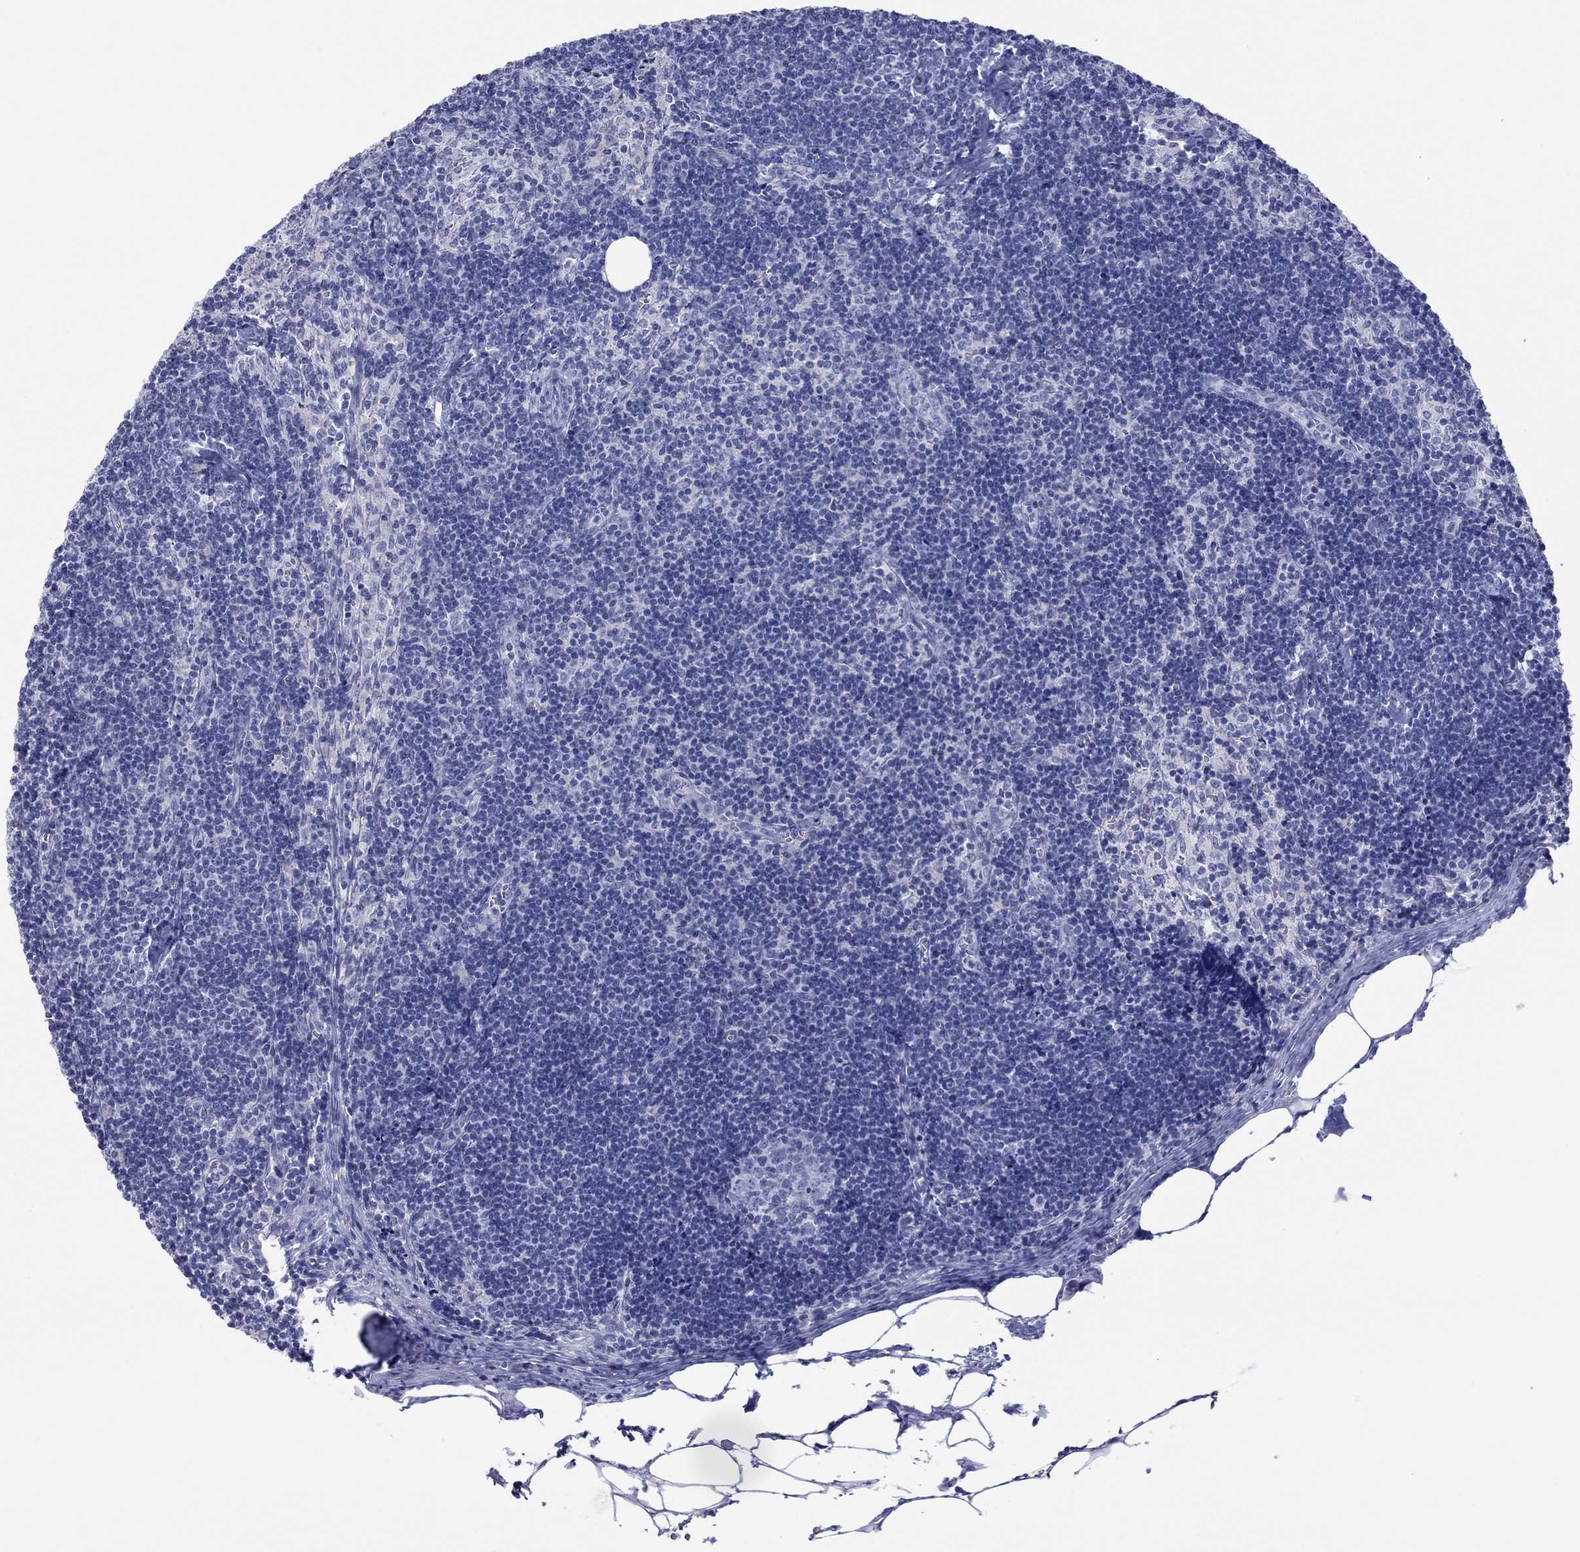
{"staining": {"intensity": "negative", "quantity": "none", "location": "none"}, "tissue": "lymph node", "cell_type": "Germinal center cells", "image_type": "normal", "snomed": [{"axis": "morphology", "description": "Normal tissue, NOS"}, {"axis": "topography", "description": "Lymph node"}], "caption": "IHC image of normal lymph node: human lymph node stained with DAB demonstrates no significant protein expression in germinal center cells.", "gene": "MLANA", "patient": {"sex": "female", "age": 51}}